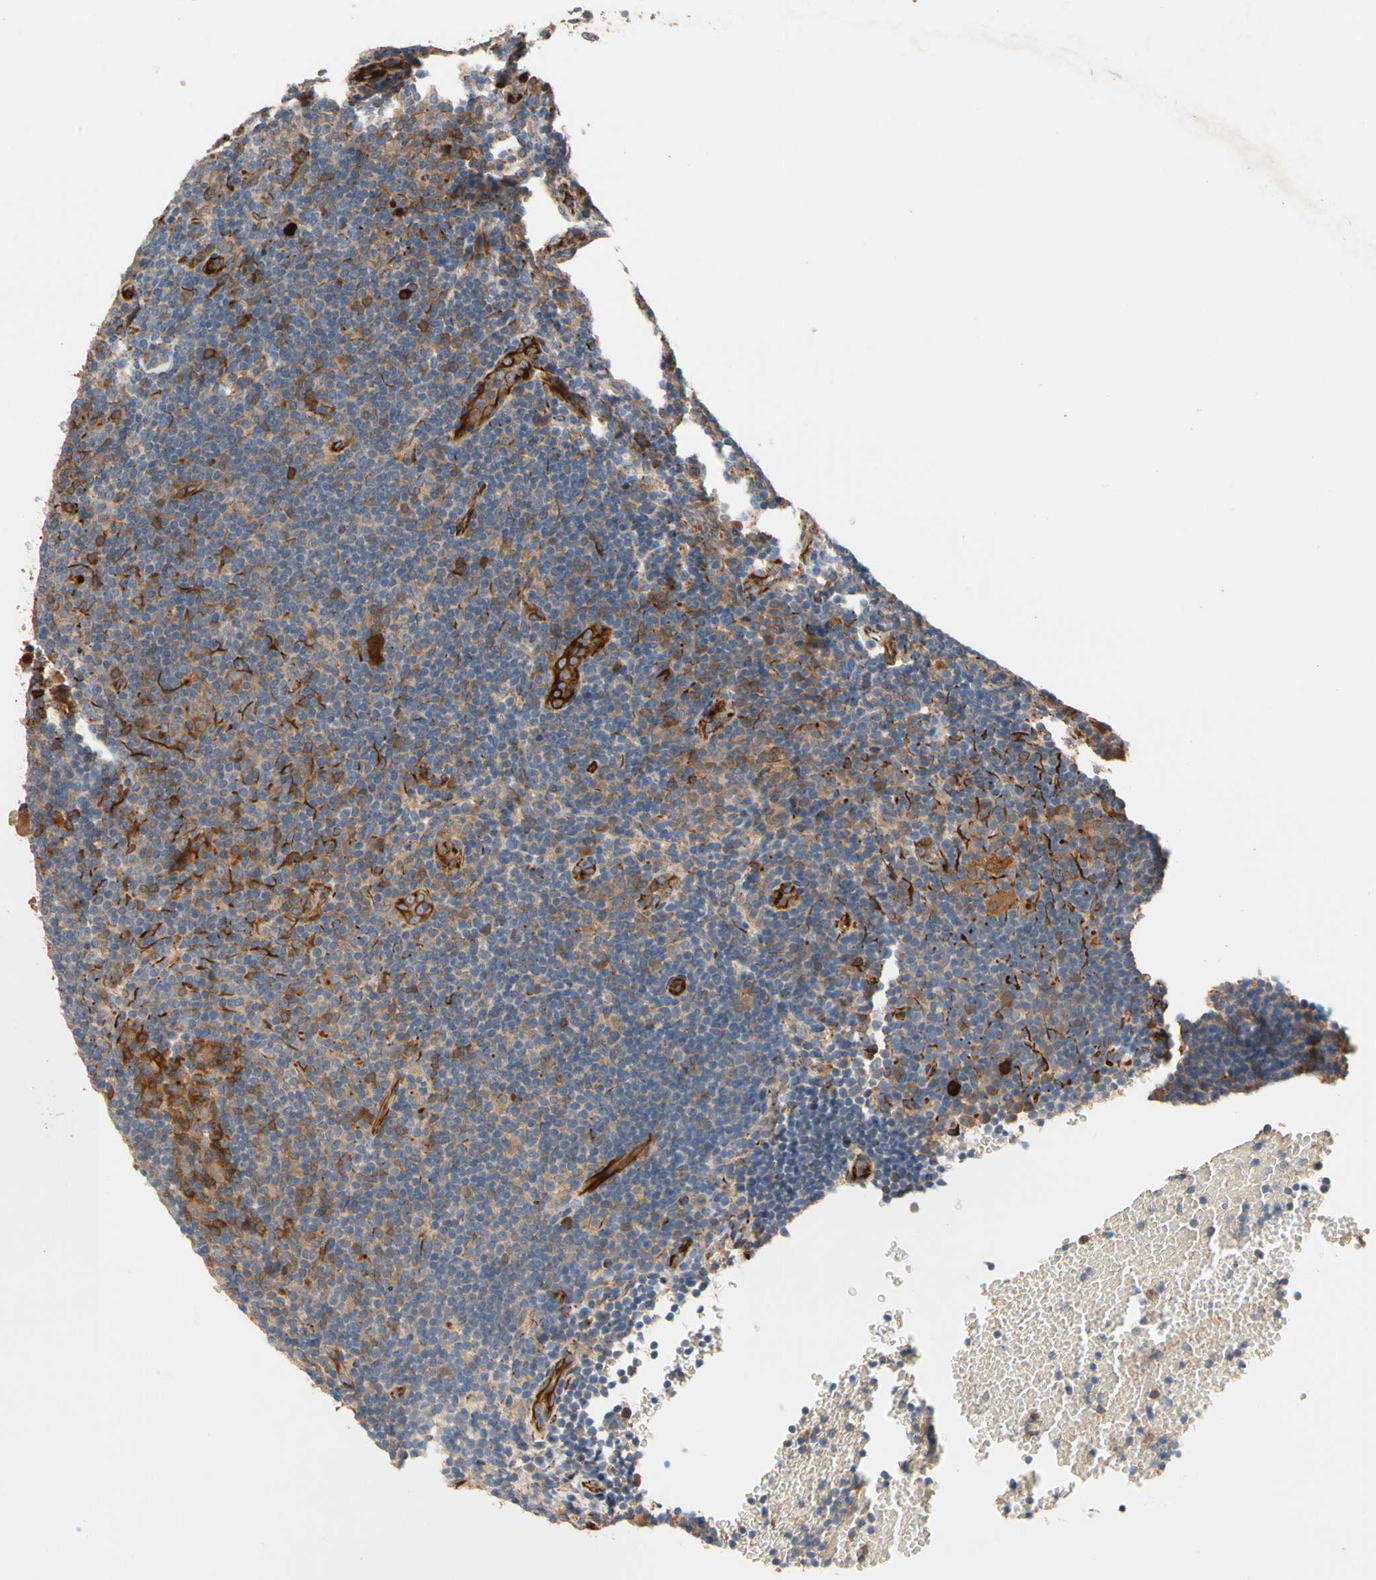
{"staining": {"intensity": "weak", "quantity": ">75%", "location": "cytoplasmic/membranous"}, "tissue": "lymphoma", "cell_type": "Tumor cells", "image_type": "cancer", "snomed": [{"axis": "morphology", "description": "Hodgkin's disease, NOS"}, {"axis": "topography", "description": "Lymph node"}], "caption": "This is a micrograph of IHC staining of lymphoma, which shows weak expression in the cytoplasmic/membranous of tumor cells.", "gene": "FGD6", "patient": {"sex": "female", "age": 57}}